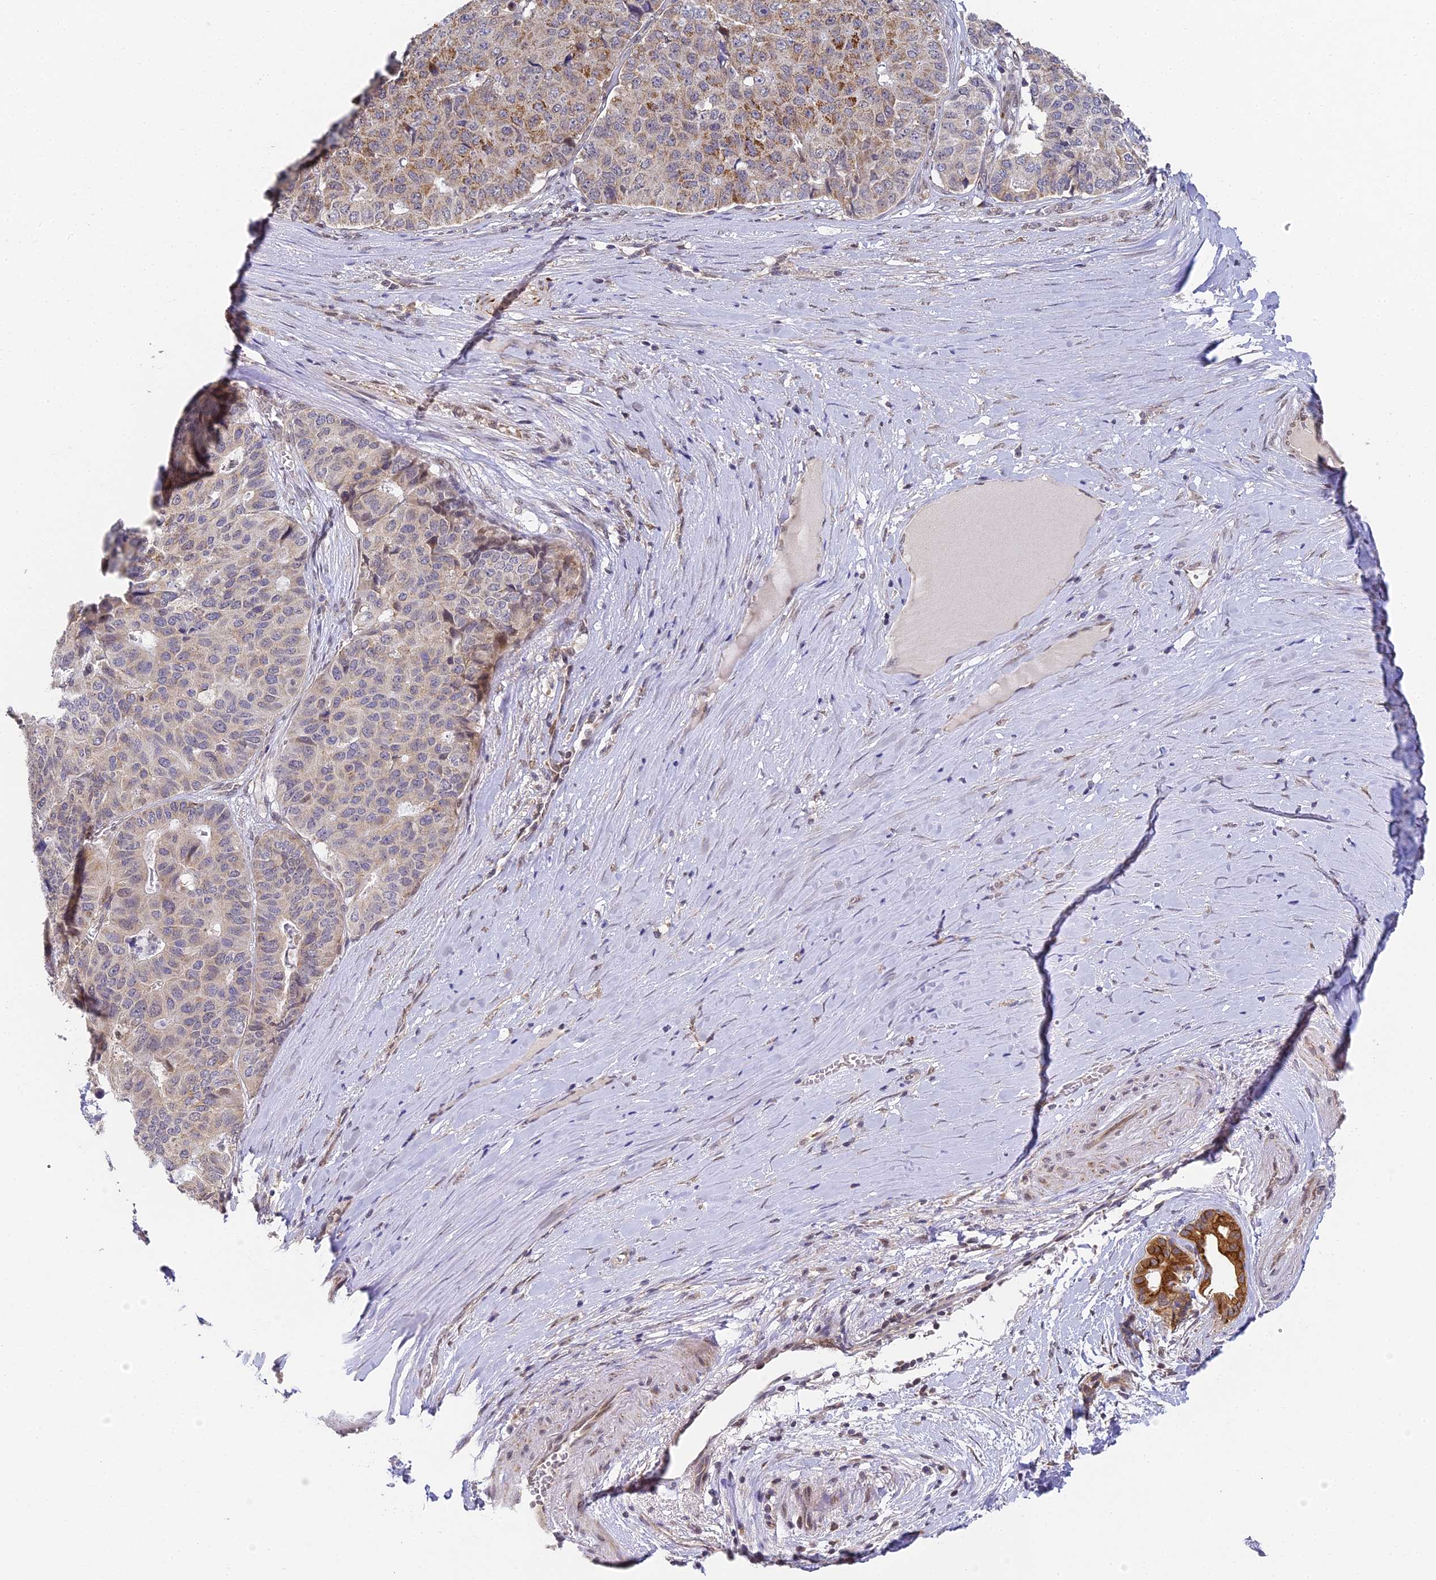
{"staining": {"intensity": "moderate", "quantity": "<25%", "location": "cytoplasmic/membranous"}, "tissue": "pancreatic cancer", "cell_type": "Tumor cells", "image_type": "cancer", "snomed": [{"axis": "morphology", "description": "Adenocarcinoma, NOS"}, {"axis": "topography", "description": "Pancreas"}], "caption": "The immunohistochemical stain highlights moderate cytoplasmic/membranous positivity in tumor cells of adenocarcinoma (pancreatic) tissue. (DAB (3,3'-diaminobenzidine) = brown stain, brightfield microscopy at high magnification).", "gene": "DNAAF10", "patient": {"sex": "male", "age": 50}}